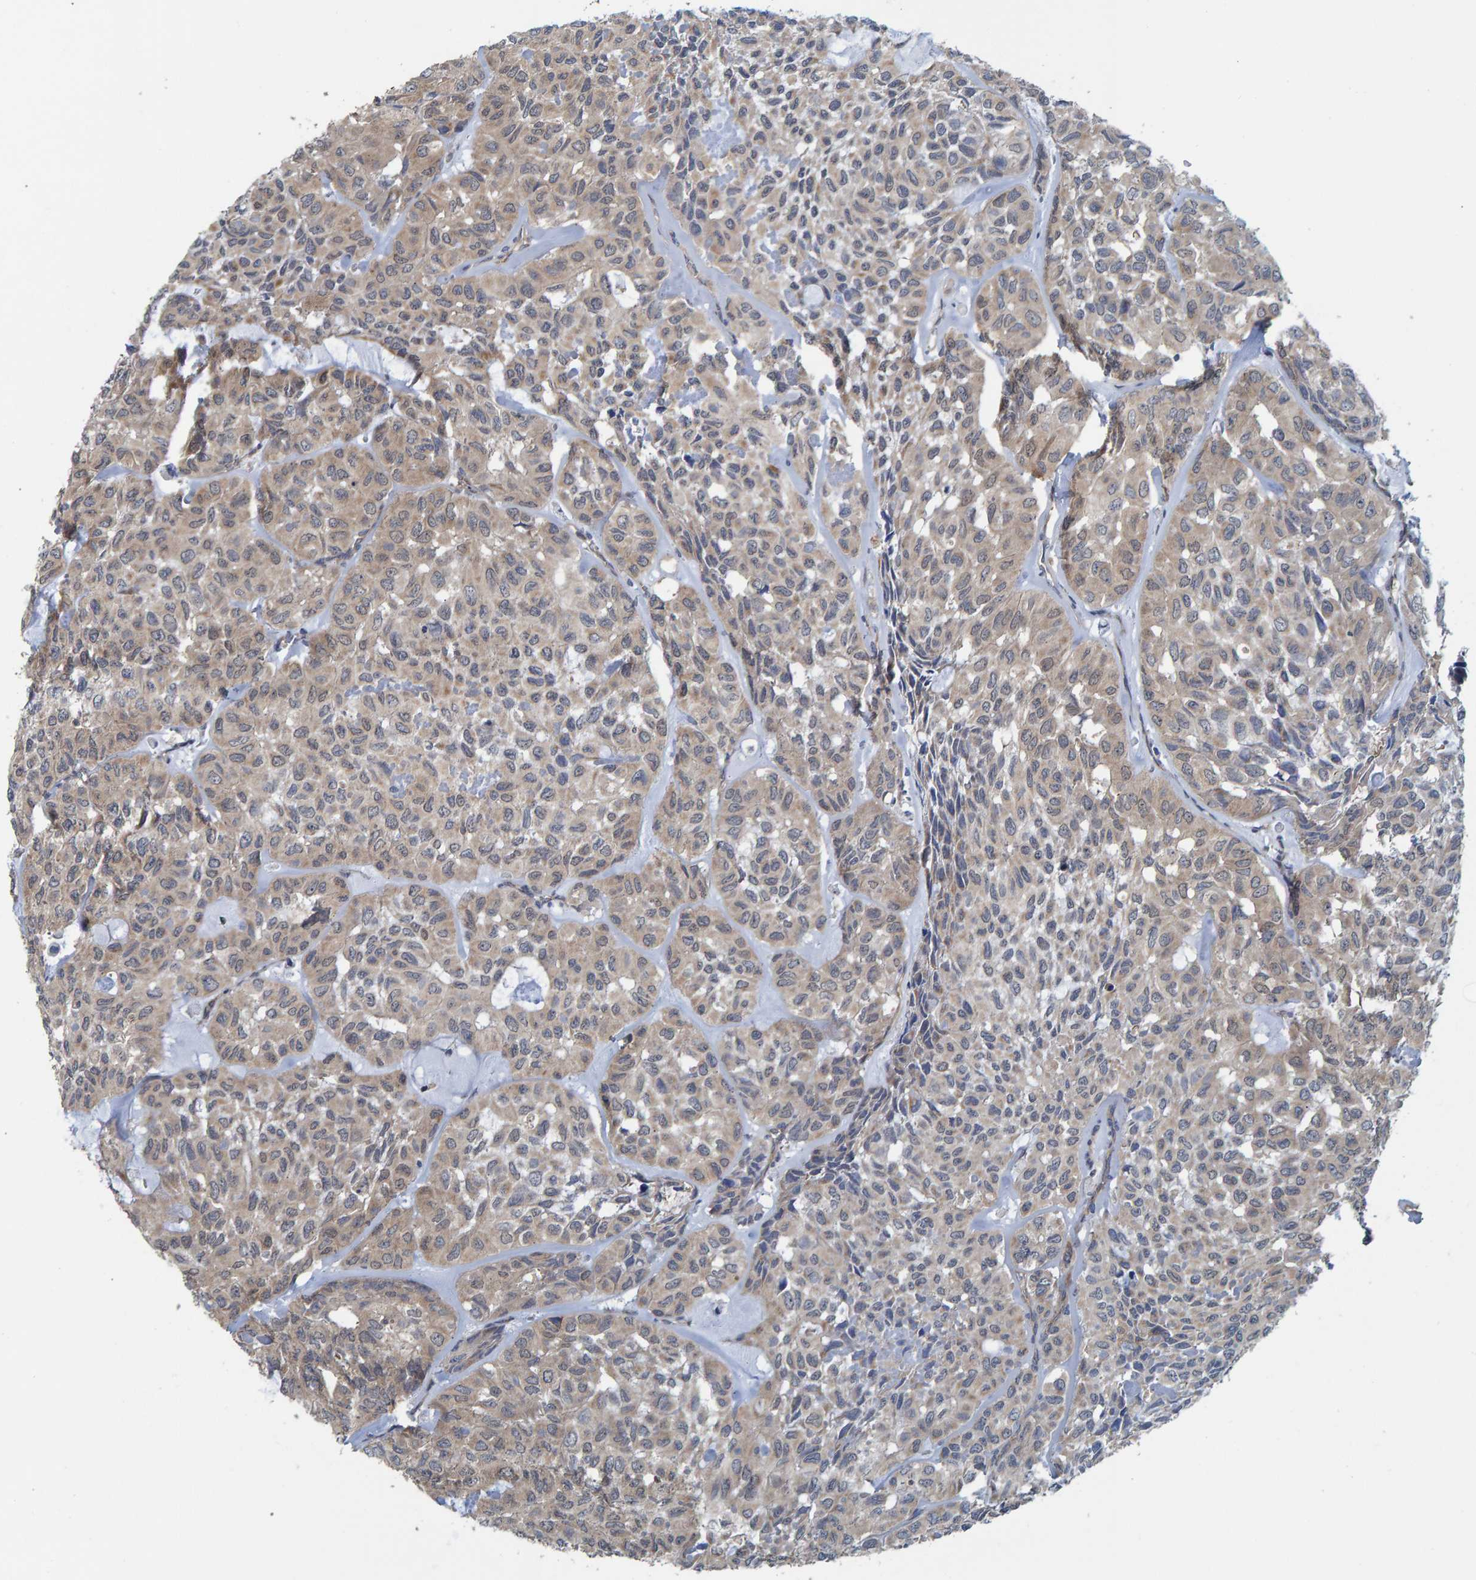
{"staining": {"intensity": "weak", "quantity": ">75%", "location": "cytoplasmic/membranous"}, "tissue": "head and neck cancer", "cell_type": "Tumor cells", "image_type": "cancer", "snomed": [{"axis": "morphology", "description": "Adenocarcinoma, NOS"}, {"axis": "topography", "description": "Salivary gland, NOS"}, {"axis": "topography", "description": "Head-Neck"}], "caption": "Head and neck cancer was stained to show a protein in brown. There is low levels of weak cytoplasmic/membranous staining in approximately >75% of tumor cells.", "gene": "LRSAM1", "patient": {"sex": "female", "age": 76}}